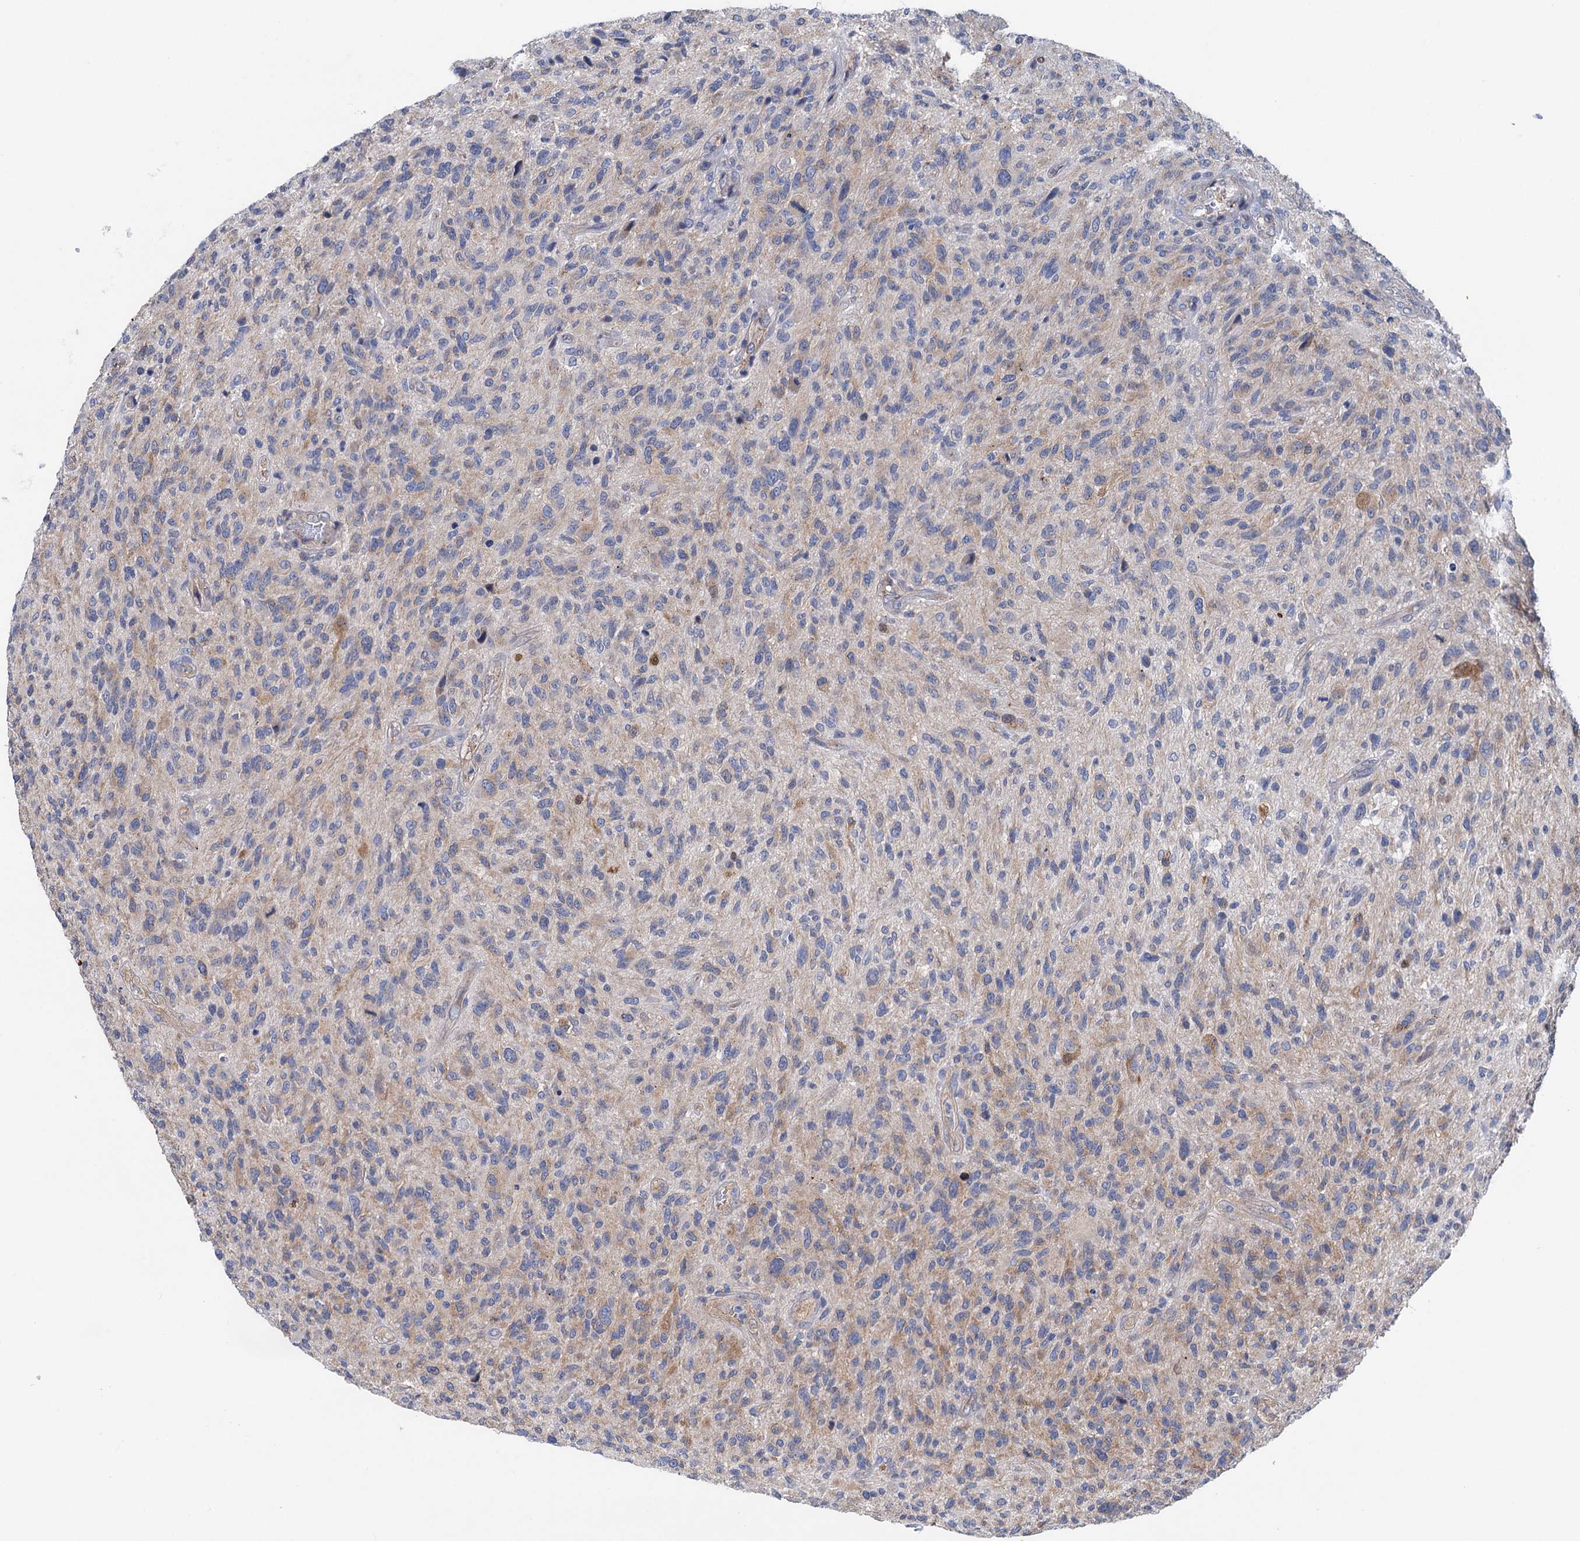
{"staining": {"intensity": "weak", "quantity": "25%-75%", "location": "cytoplasmic/membranous"}, "tissue": "glioma", "cell_type": "Tumor cells", "image_type": "cancer", "snomed": [{"axis": "morphology", "description": "Glioma, malignant, High grade"}, {"axis": "topography", "description": "Brain"}], "caption": "Immunohistochemistry of glioma demonstrates low levels of weak cytoplasmic/membranous staining in about 25%-75% of tumor cells.", "gene": "ZNRD2", "patient": {"sex": "male", "age": 47}}